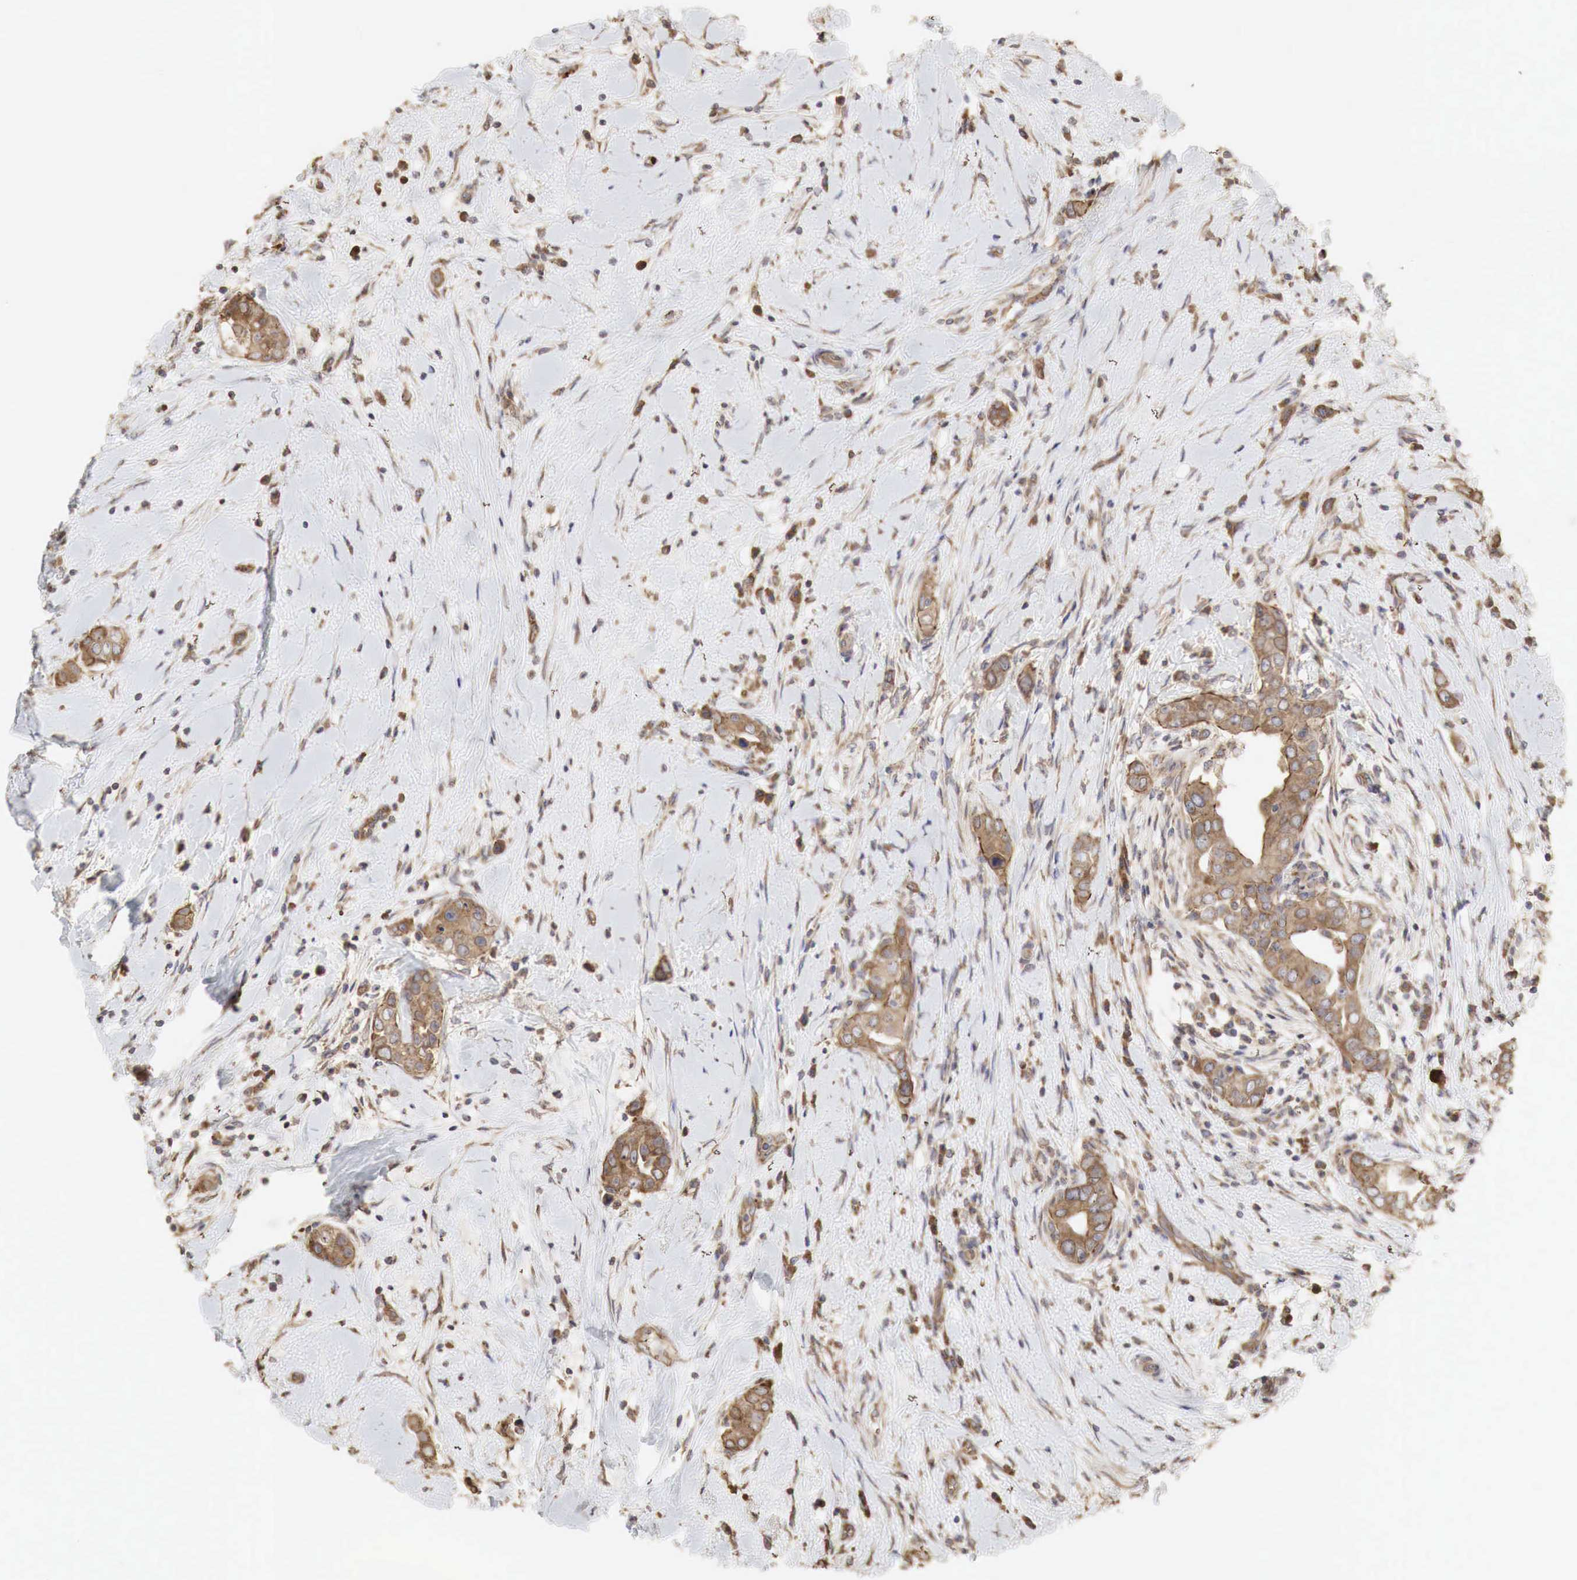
{"staining": {"intensity": "moderate", "quantity": ">75%", "location": "cytoplasmic/membranous"}, "tissue": "breast cancer", "cell_type": "Tumor cells", "image_type": "cancer", "snomed": [{"axis": "morphology", "description": "Duct carcinoma"}, {"axis": "topography", "description": "Breast"}], "caption": "The histopathology image demonstrates staining of infiltrating ductal carcinoma (breast), revealing moderate cytoplasmic/membranous protein staining (brown color) within tumor cells.", "gene": "PABPC5", "patient": {"sex": "female", "age": 55}}